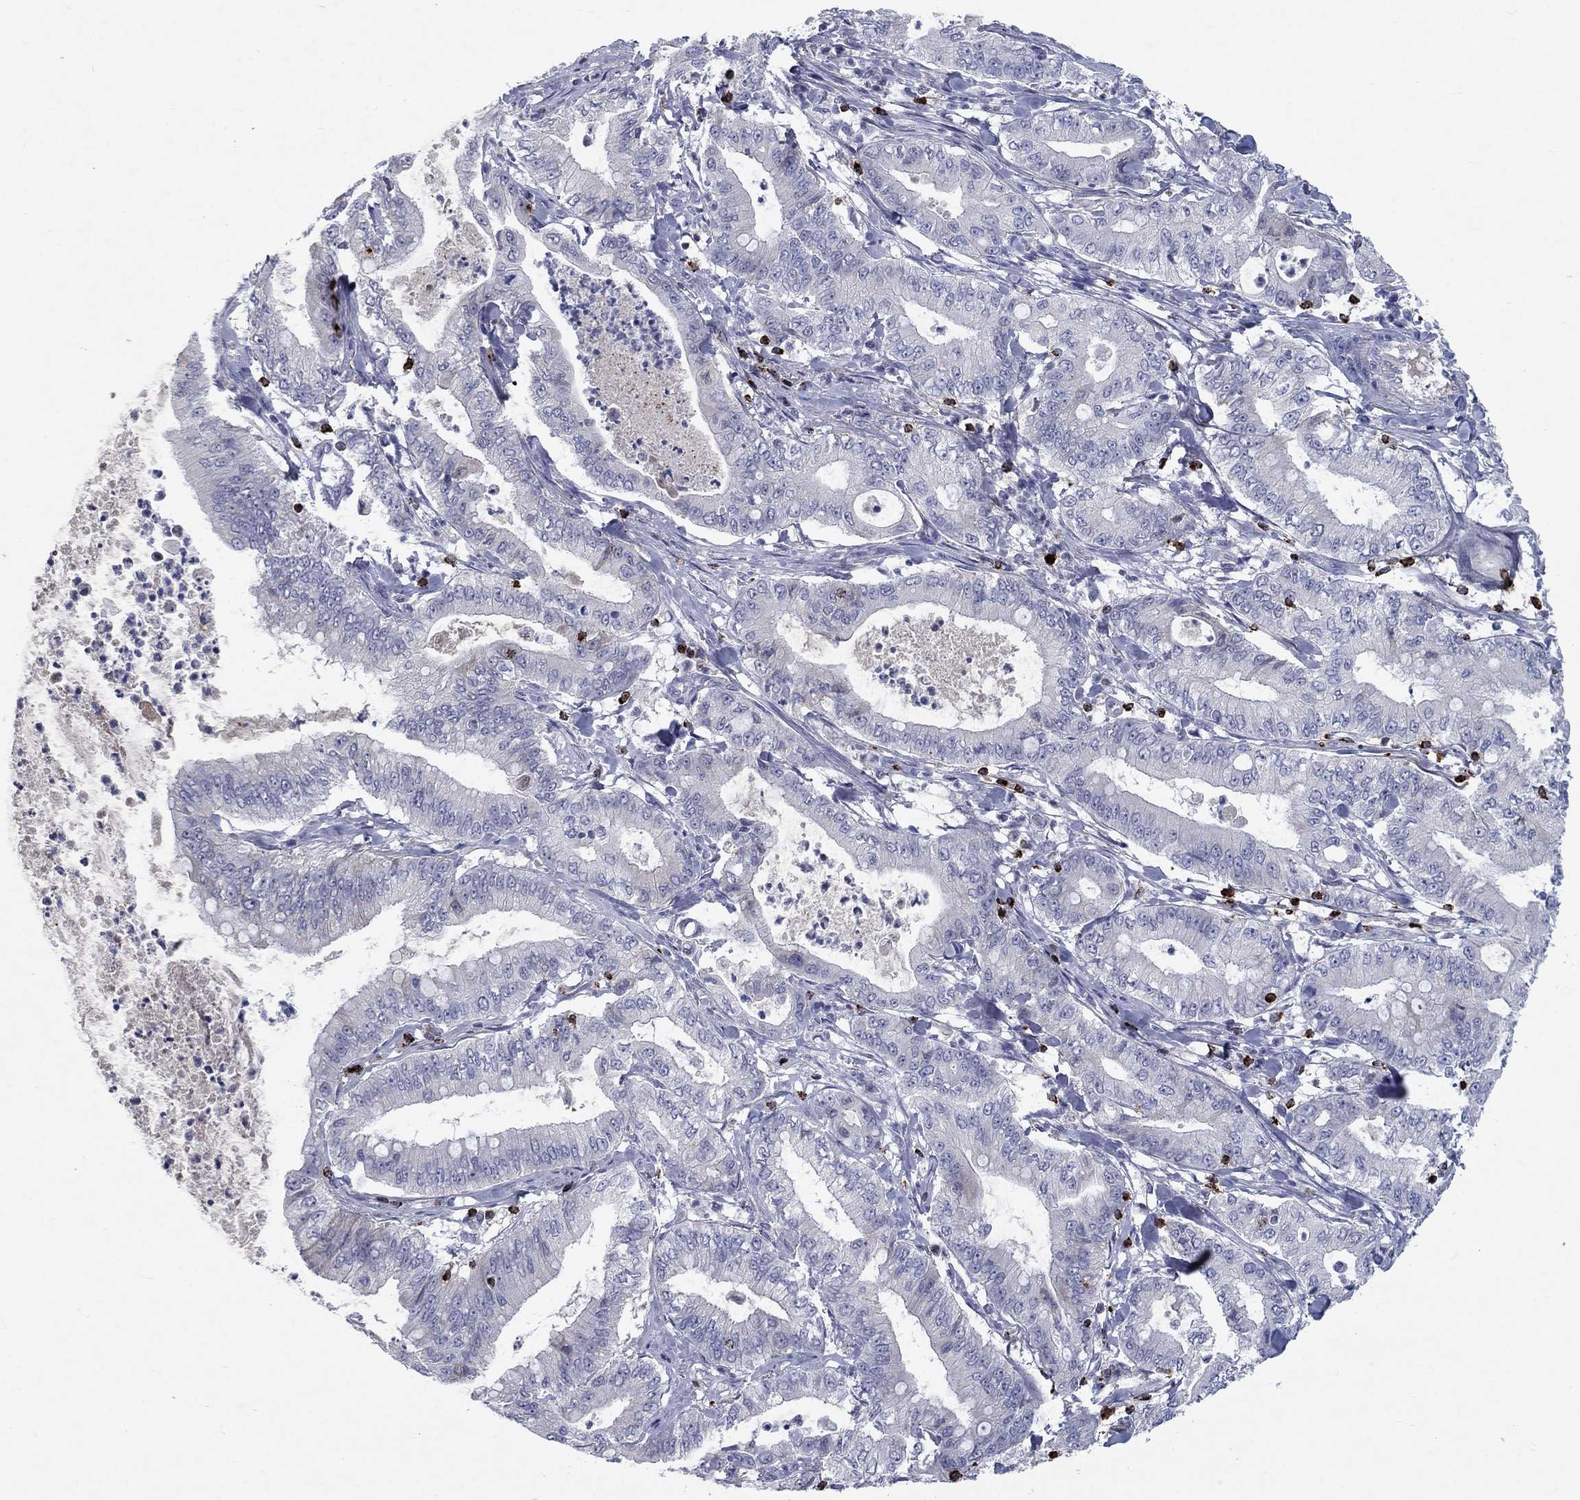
{"staining": {"intensity": "negative", "quantity": "none", "location": "none"}, "tissue": "pancreatic cancer", "cell_type": "Tumor cells", "image_type": "cancer", "snomed": [{"axis": "morphology", "description": "Adenocarcinoma, NOS"}, {"axis": "topography", "description": "Pancreas"}], "caption": "The immunohistochemistry (IHC) histopathology image has no significant staining in tumor cells of adenocarcinoma (pancreatic) tissue.", "gene": "GZMA", "patient": {"sex": "male", "age": 71}}